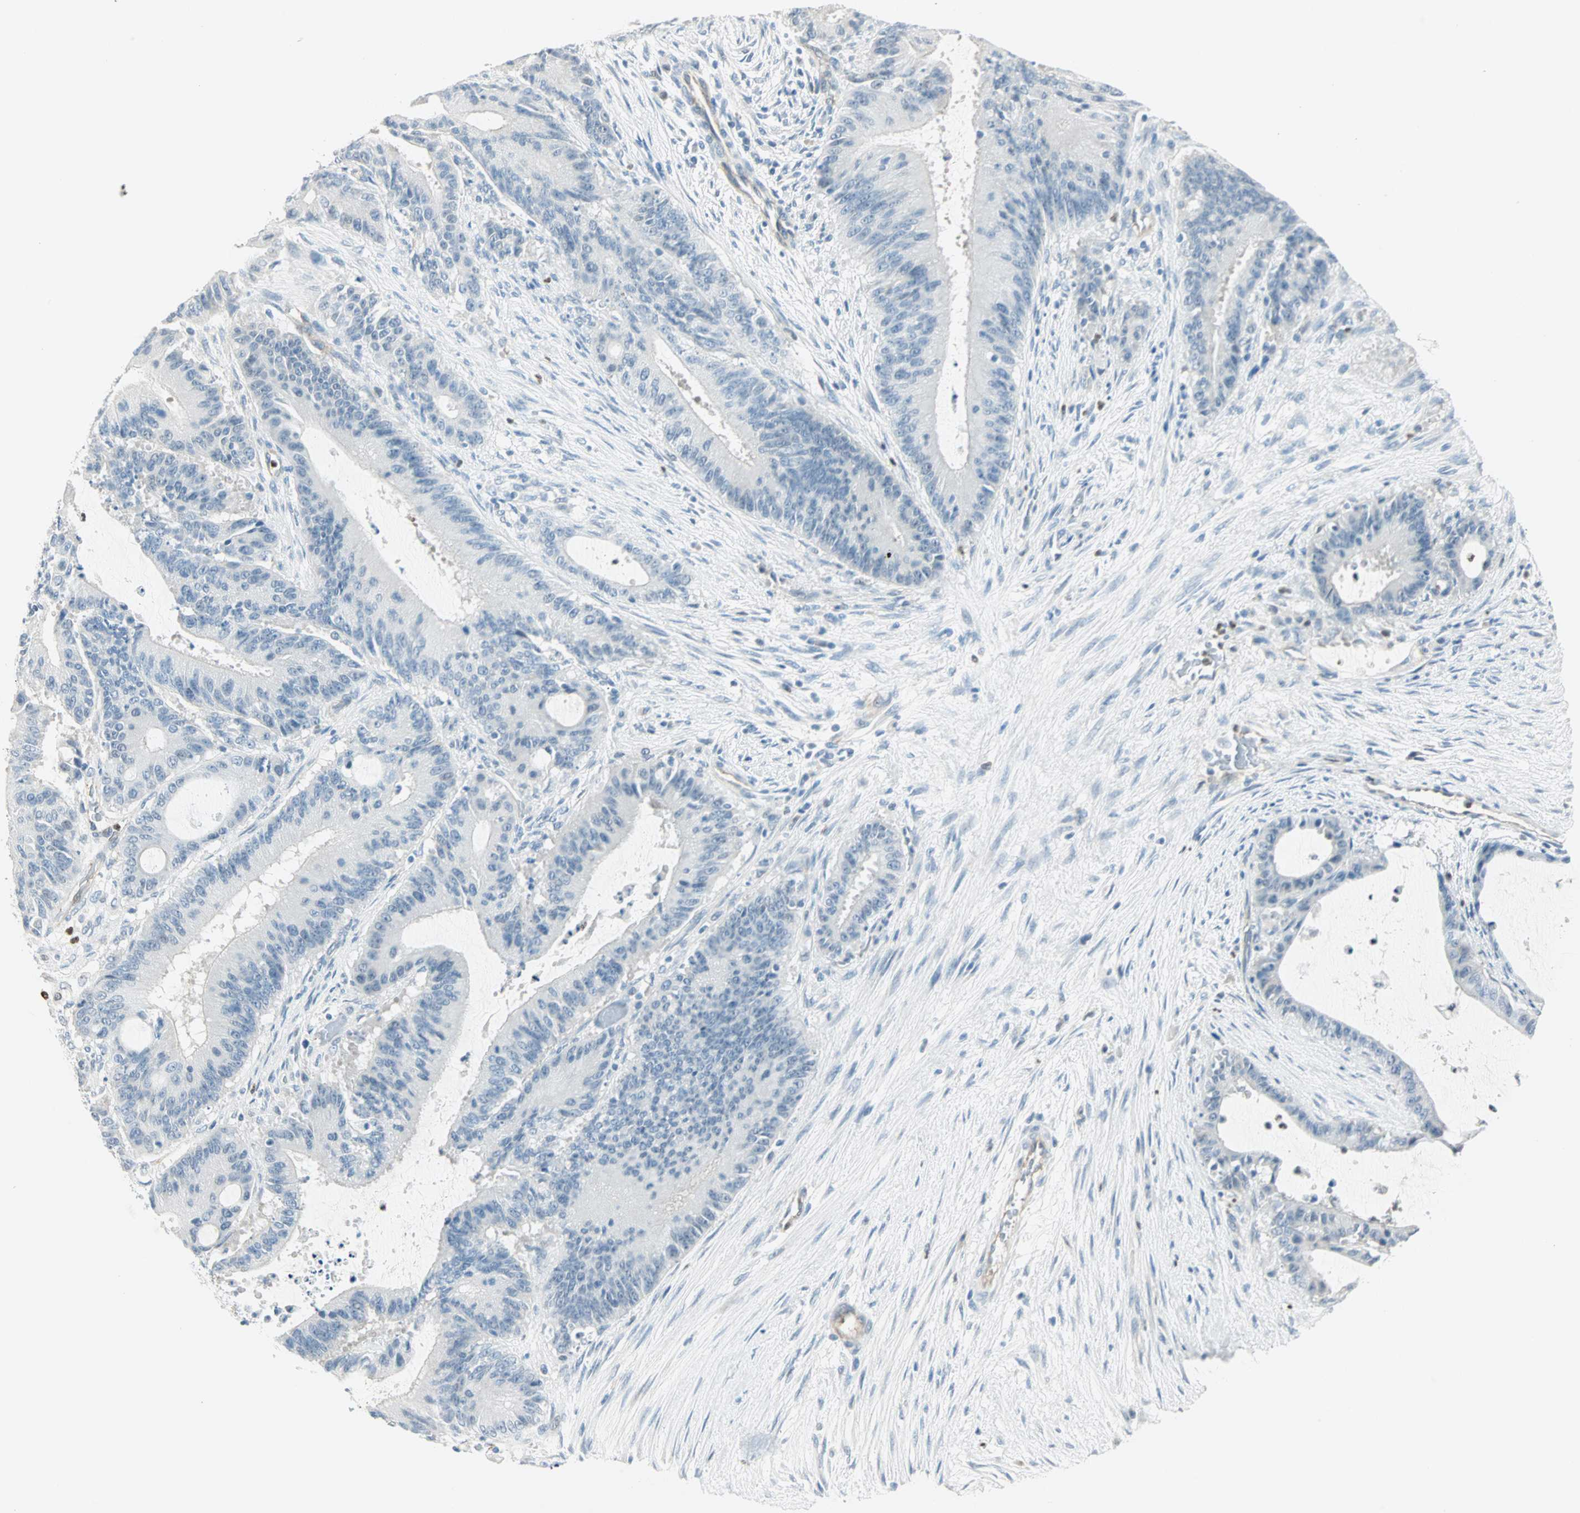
{"staining": {"intensity": "negative", "quantity": "none", "location": "none"}, "tissue": "liver cancer", "cell_type": "Tumor cells", "image_type": "cancer", "snomed": [{"axis": "morphology", "description": "Cholangiocarcinoma"}, {"axis": "topography", "description": "Liver"}], "caption": "This is an immunohistochemistry (IHC) photomicrograph of human liver cancer (cholangiocarcinoma). There is no positivity in tumor cells.", "gene": "MLLT10", "patient": {"sex": "female", "age": 73}}